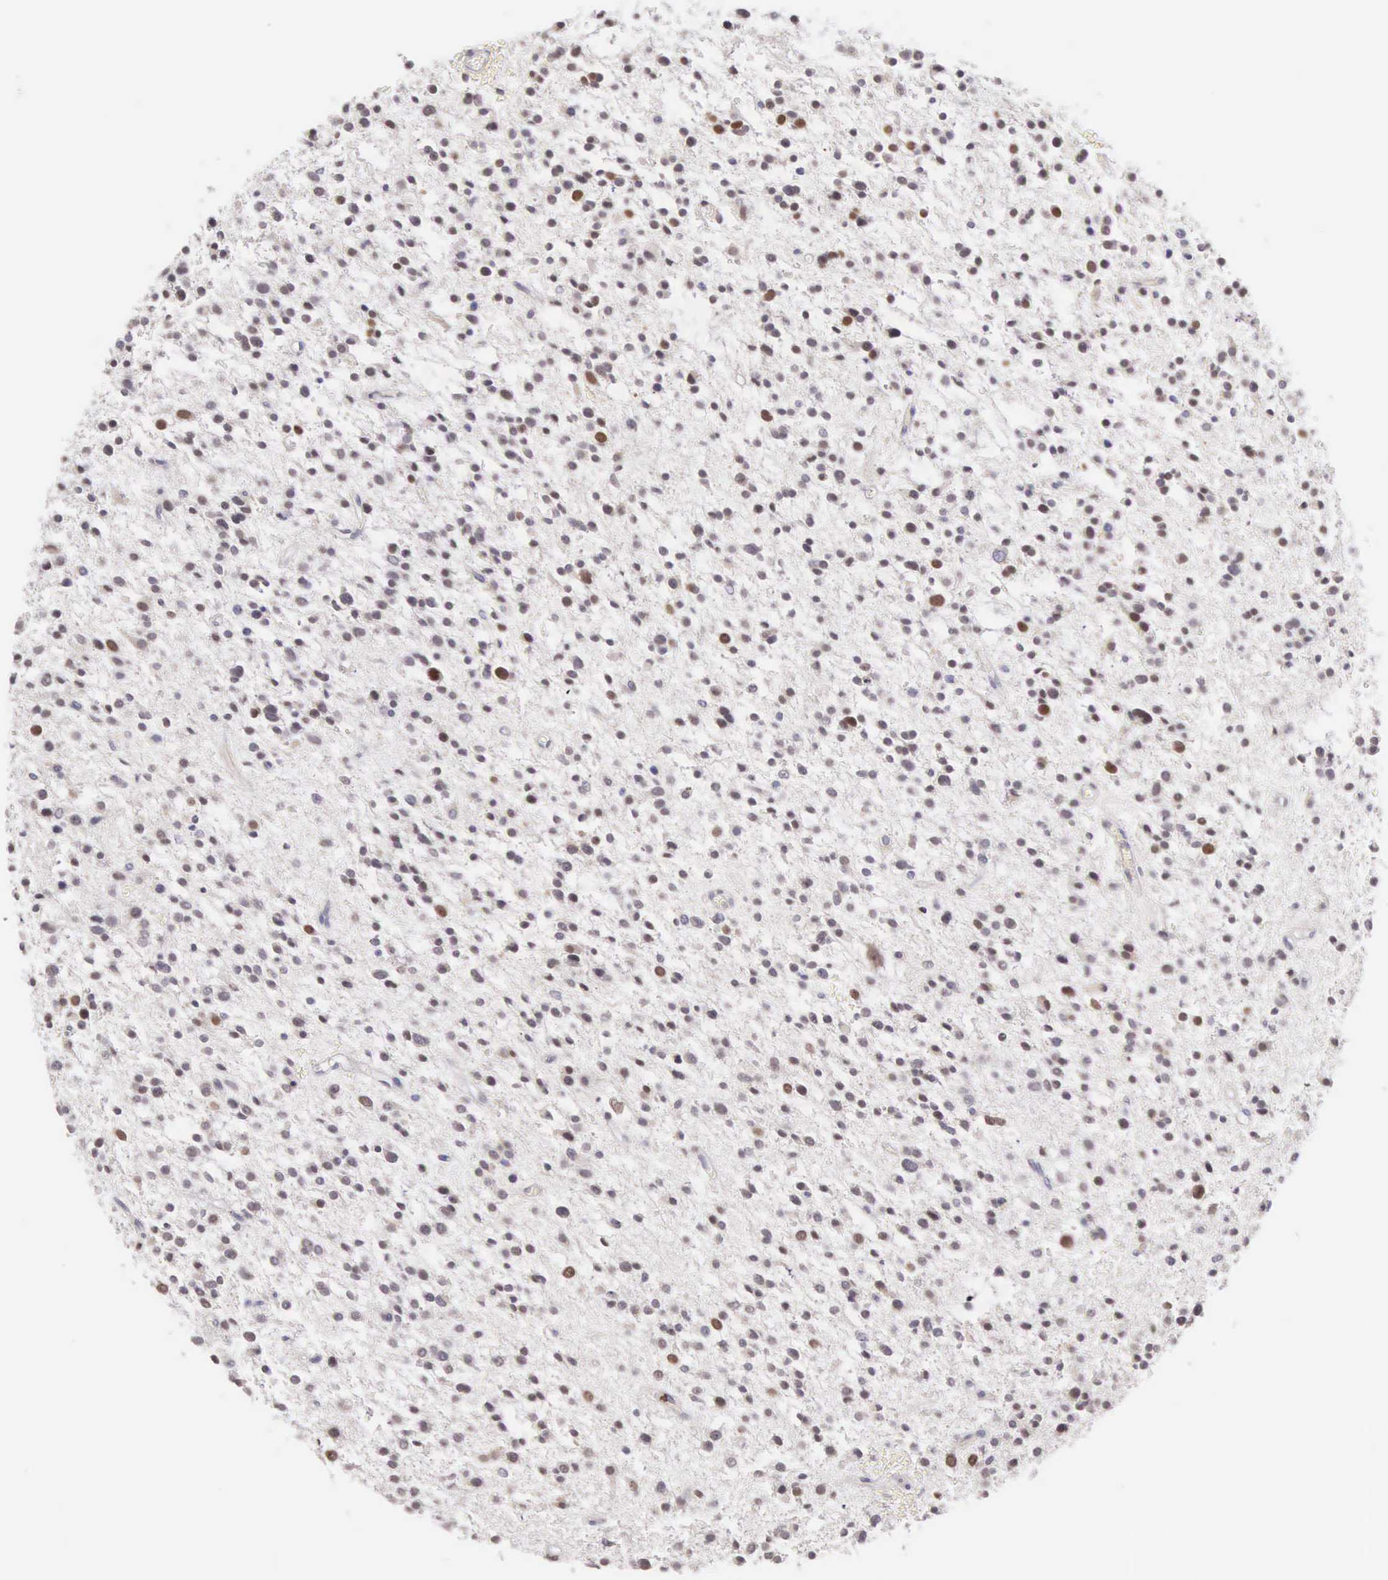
{"staining": {"intensity": "weak", "quantity": "<25%", "location": "nuclear"}, "tissue": "glioma", "cell_type": "Tumor cells", "image_type": "cancer", "snomed": [{"axis": "morphology", "description": "Glioma, malignant, Low grade"}, {"axis": "topography", "description": "Brain"}], "caption": "There is no significant staining in tumor cells of malignant low-grade glioma.", "gene": "VRK1", "patient": {"sex": "female", "age": 36}}